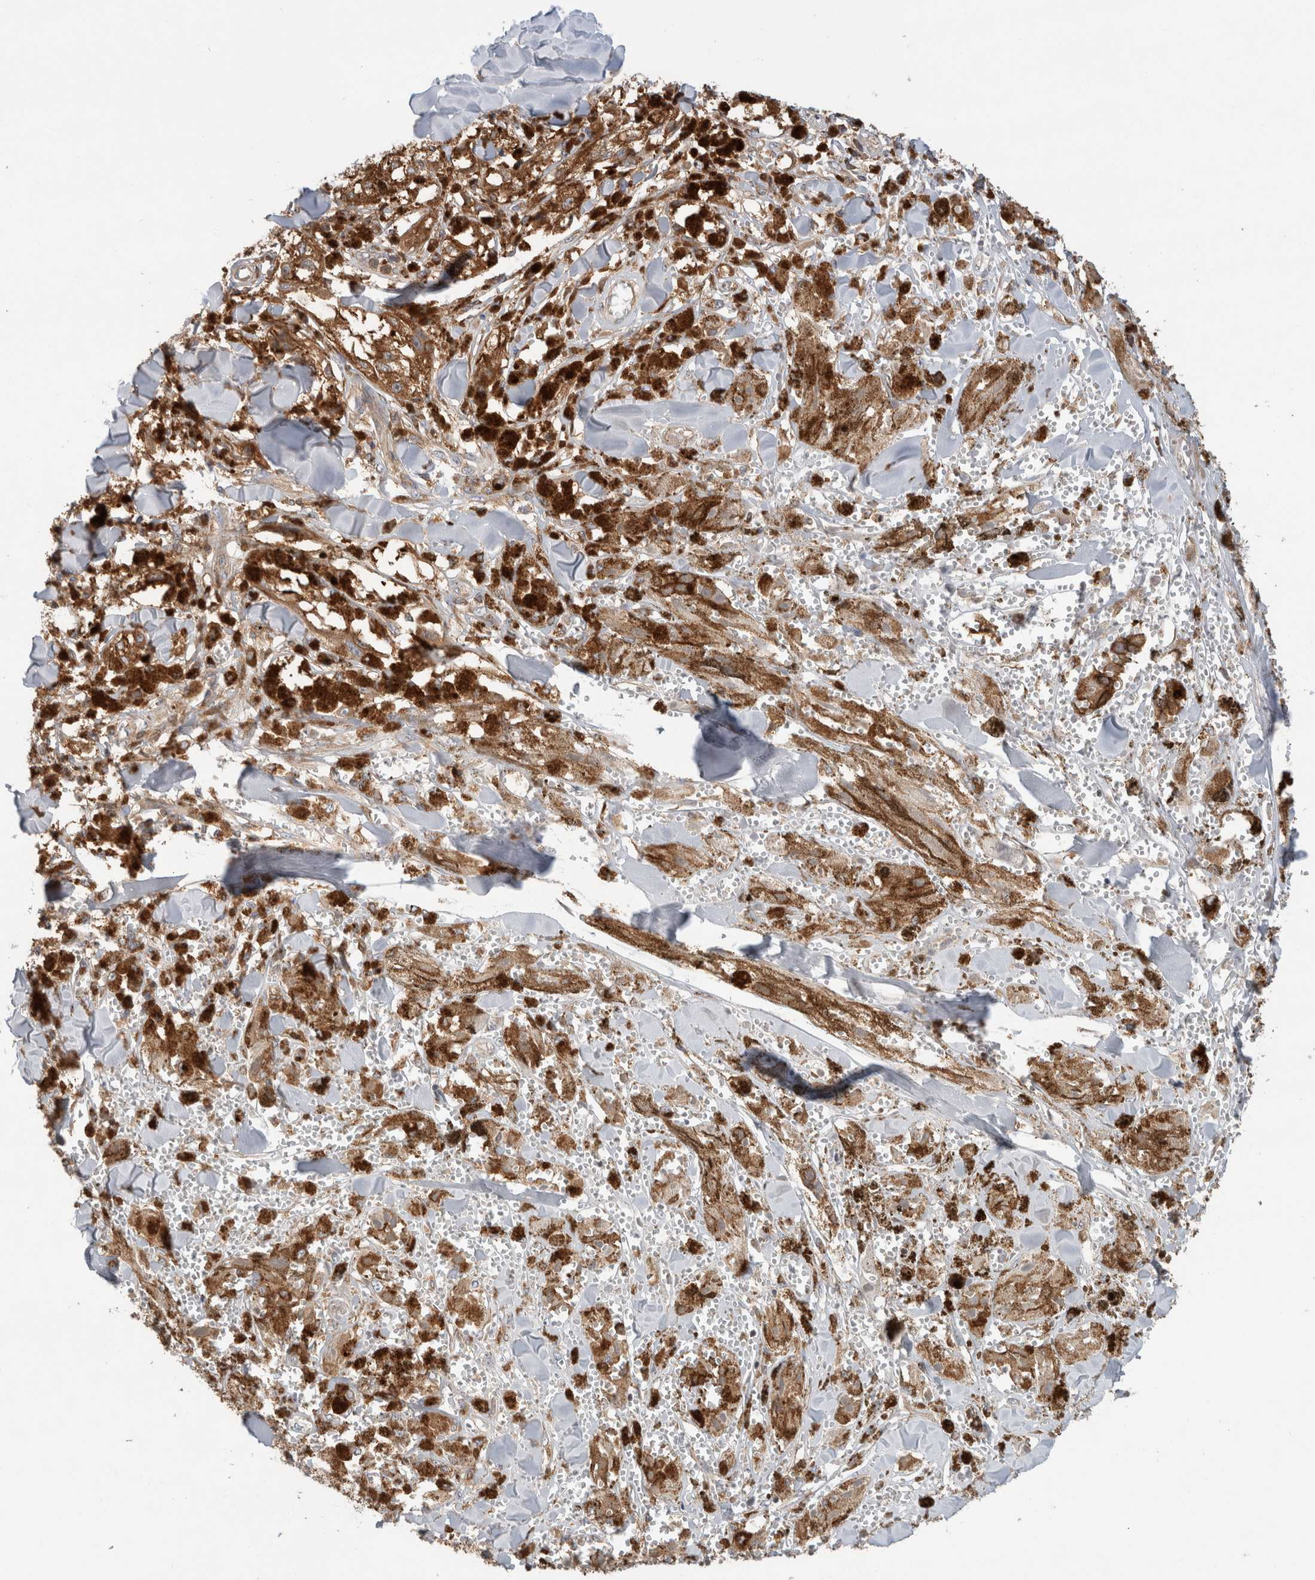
{"staining": {"intensity": "strong", "quantity": ">75%", "location": "cytoplasmic/membranous"}, "tissue": "melanoma", "cell_type": "Tumor cells", "image_type": "cancer", "snomed": [{"axis": "morphology", "description": "Malignant melanoma, NOS"}, {"axis": "topography", "description": "Skin"}], "caption": "Melanoma stained with a protein marker reveals strong staining in tumor cells.", "gene": "KLHL14", "patient": {"sex": "male", "age": 88}}